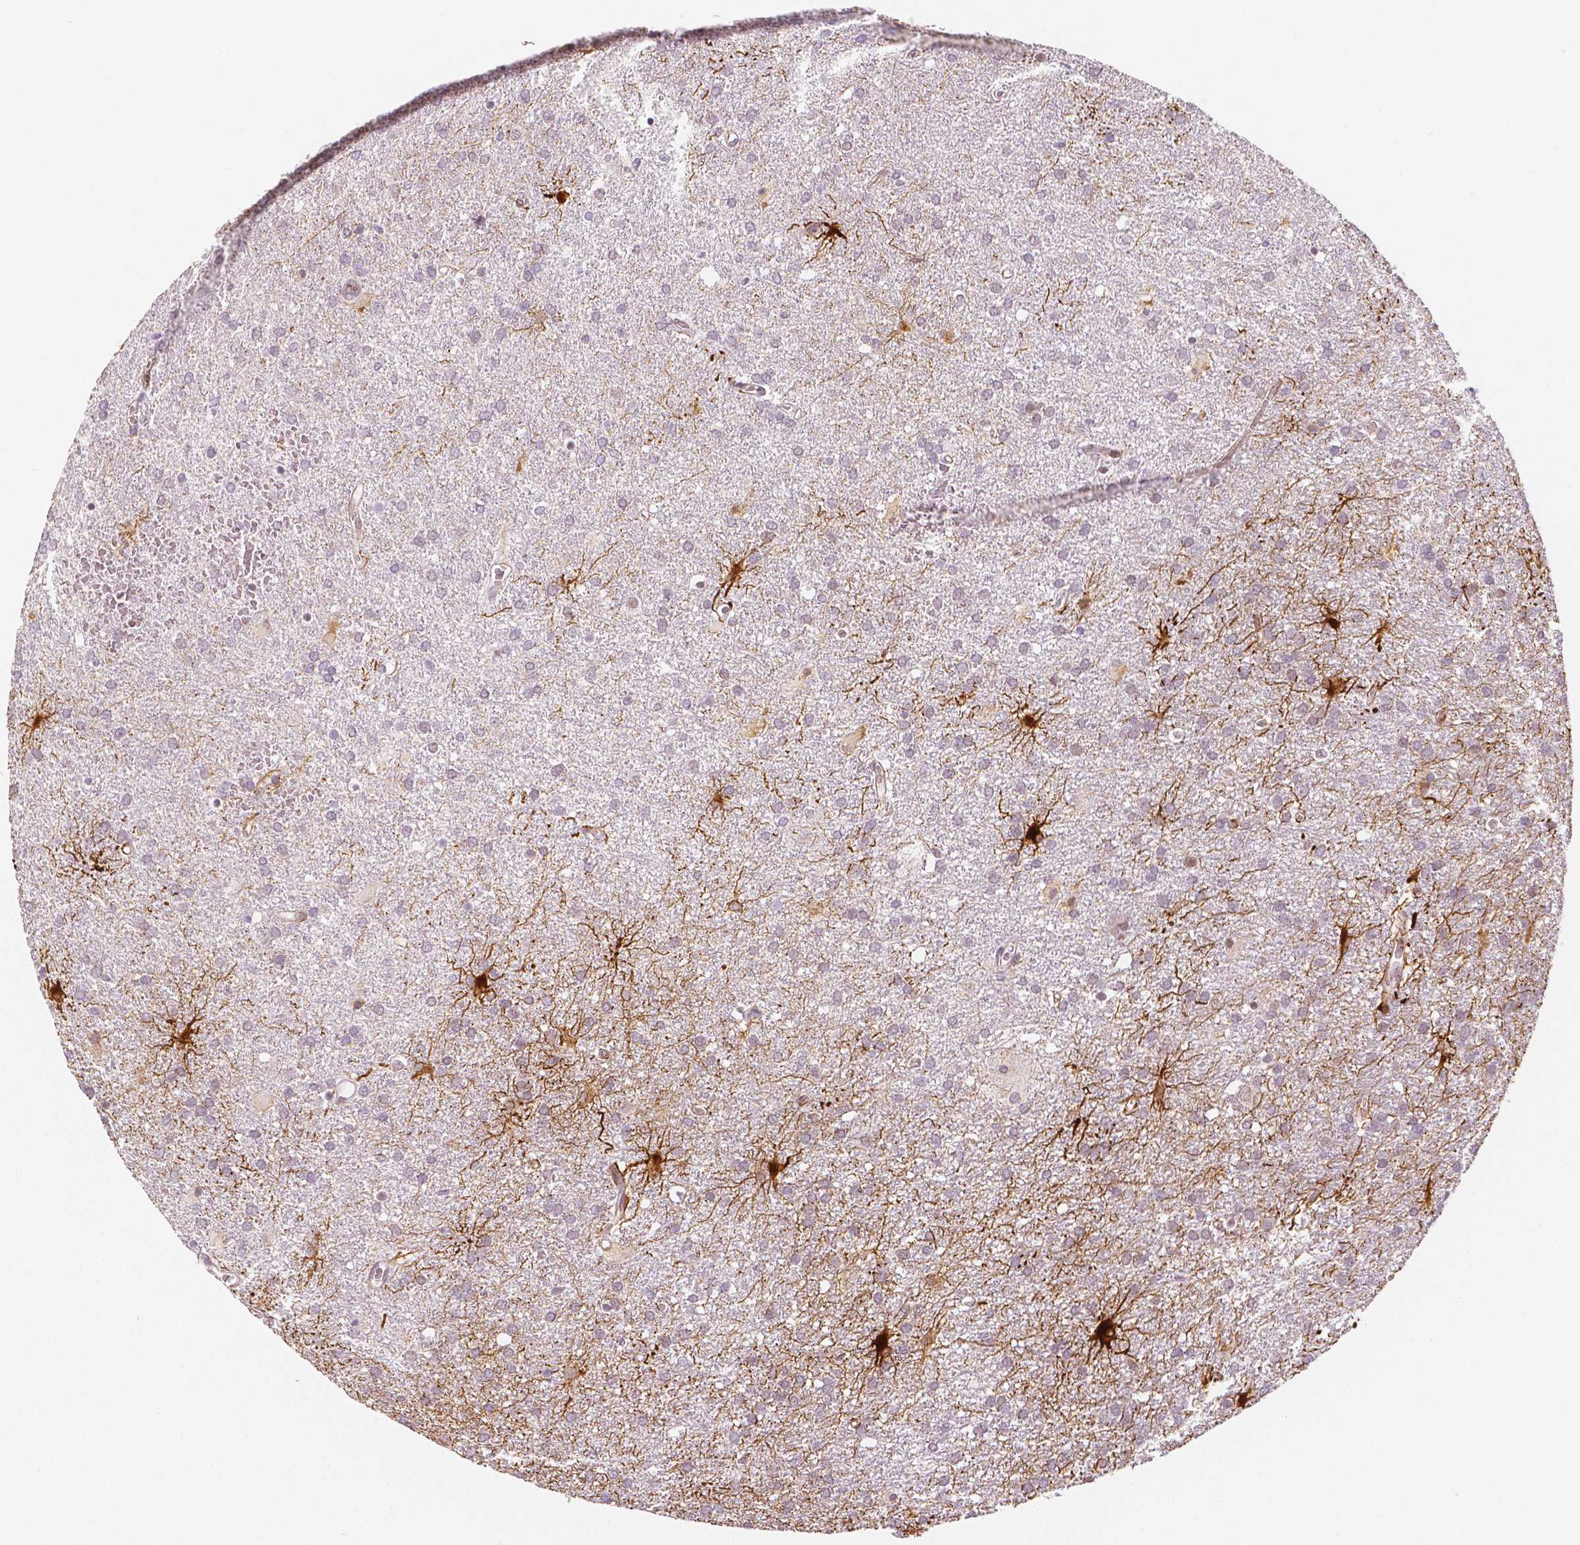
{"staining": {"intensity": "negative", "quantity": "none", "location": "none"}, "tissue": "glioma", "cell_type": "Tumor cells", "image_type": "cancer", "snomed": [{"axis": "morphology", "description": "Glioma, malignant, Low grade"}, {"axis": "topography", "description": "Brain"}], "caption": "Low-grade glioma (malignant) stained for a protein using immunohistochemistry reveals no staining tumor cells.", "gene": "KDM5B", "patient": {"sex": "male", "age": 66}}